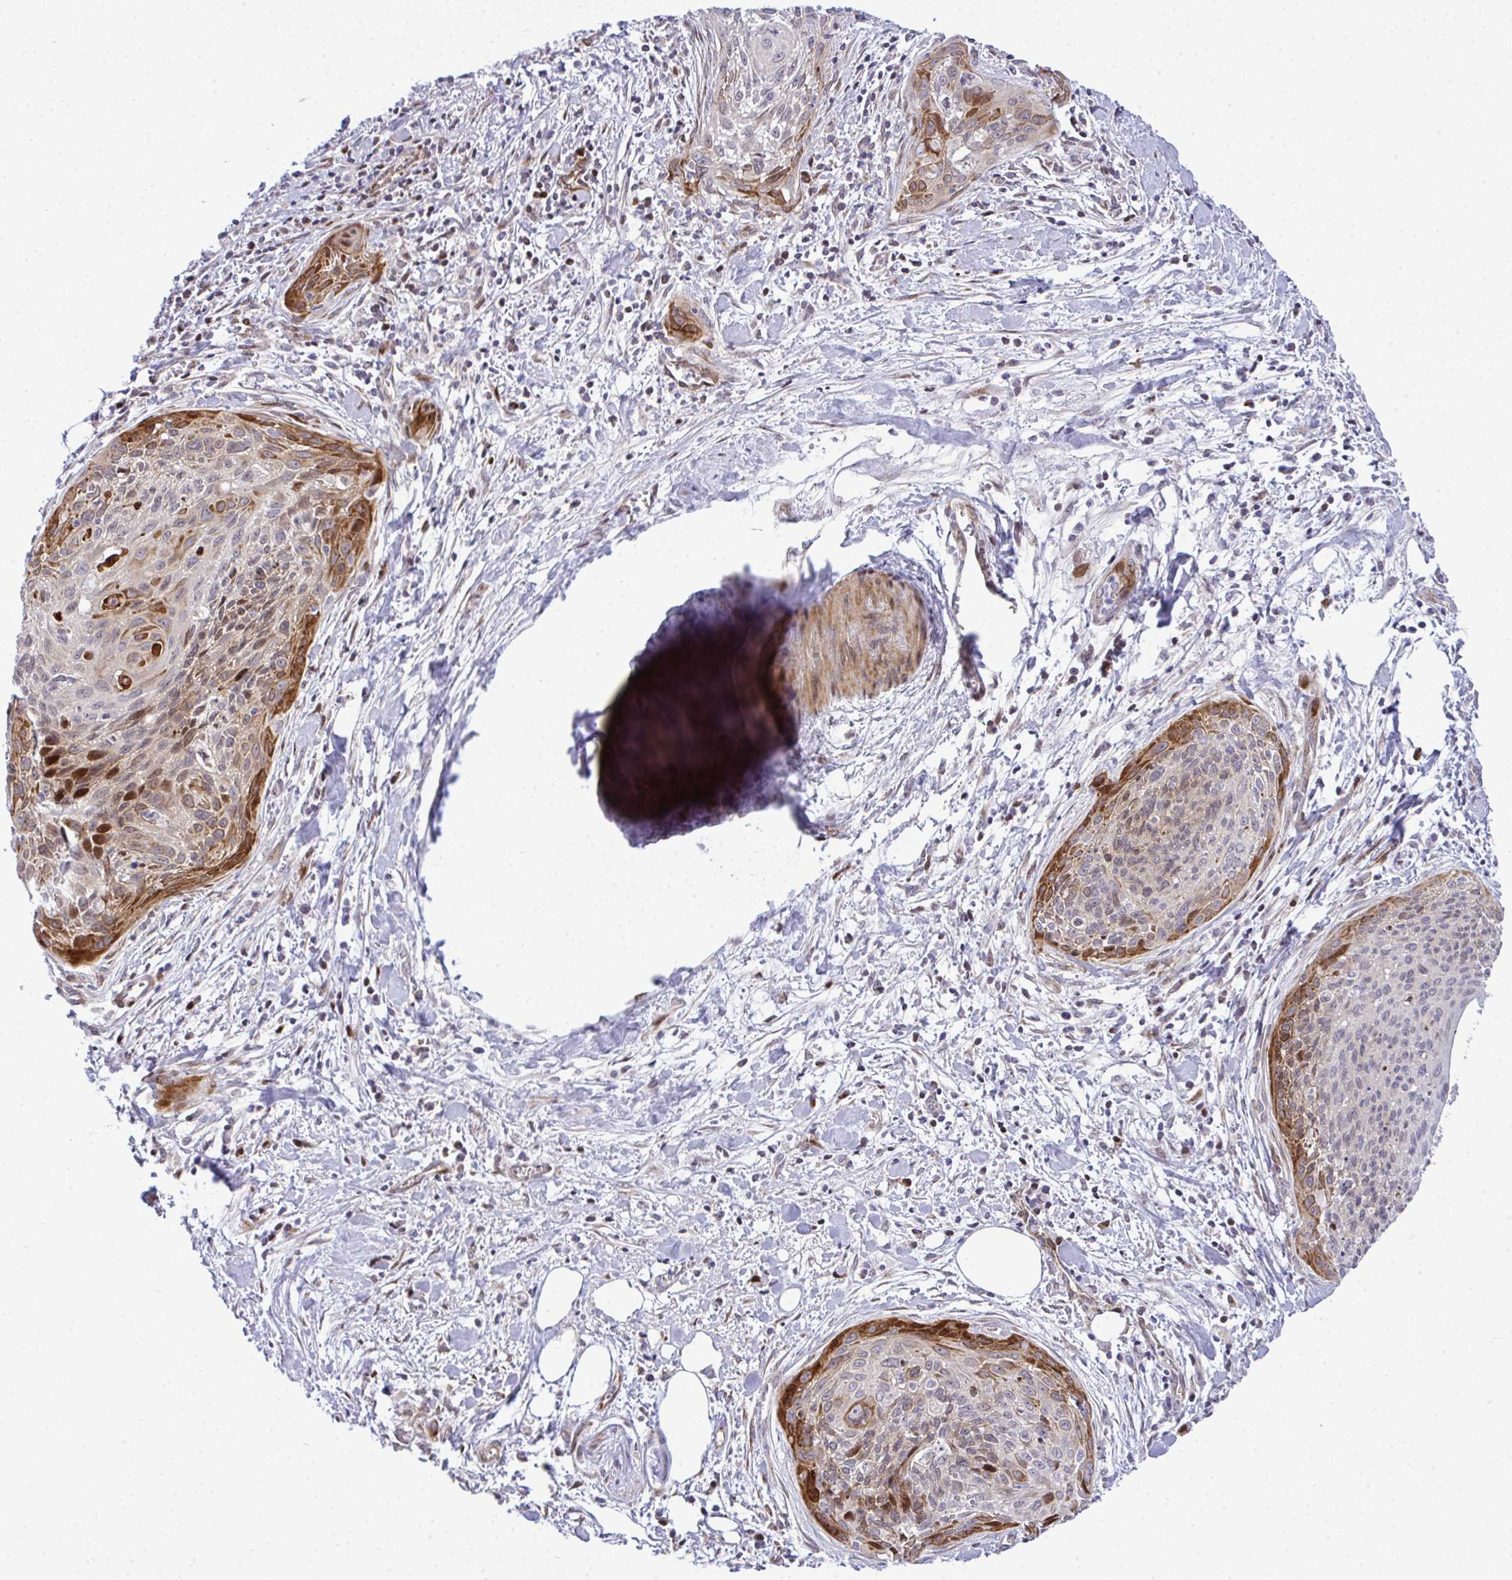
{"staining": {"intensity": "moderate", "quantity": "25%-75%", "location": "cytoplasmic/membranous,nuclear"}, "tissue": "cervical cancer", "cell_type": "Tumor cells", "image_type": "cancer", "snomed": [{"axis": "morphology", "description": "Squamous cell carcinoma, NOS"}, {"axis": "topography", "description": "Cervix"}], "caption": "DAB immunohistochemical staining of human cervical squamous cell carcinoma demonstrates moderate cytoplasmic/membranous and nuclear protein positivity in approximately 25%-75% of tumor cells.", "gene": "CASTOR2", "patient": {"sex": "female", "age": 55}}